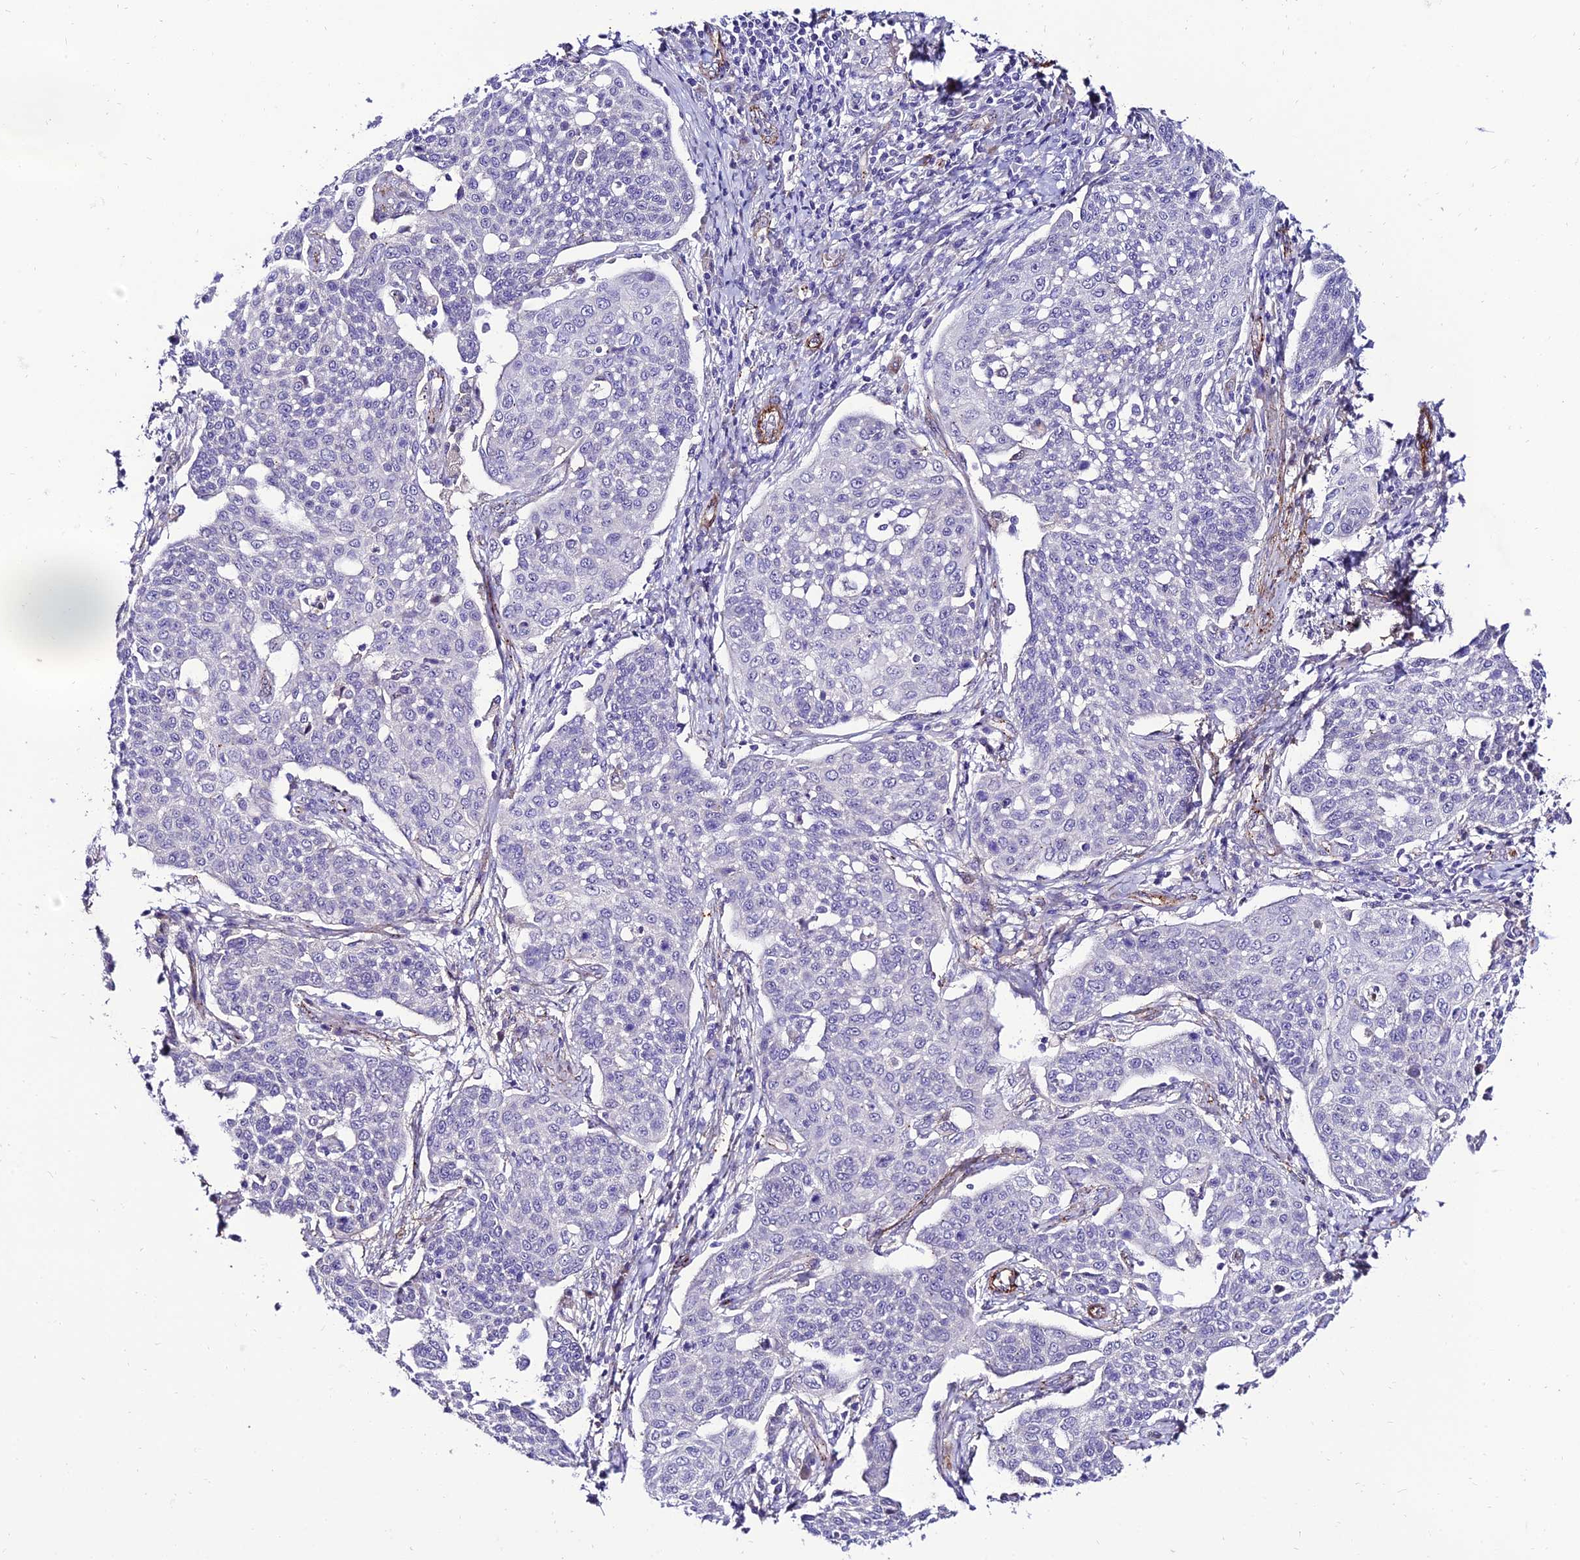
{"staining": {"intensity": "negative", "quantity": "none", "location": "none"}, "tissue": "cervical cancer", "cell_type": "Tumor cells", "image_type": "cancer", "snomed": [{"axis": "morphology", "description": "Squamous cell carcinoma, NOS"}, {"axis": "topography", "description": "Cervix"}], "caption": "Immunohistochemistry micrograph of human squamous cell carcinoma (cervical) stained for a protein (brown), which shows no positivity in tumor cells.", "gene": "ALDH3B2", "patient": {"sex": "female", "age": 34}}